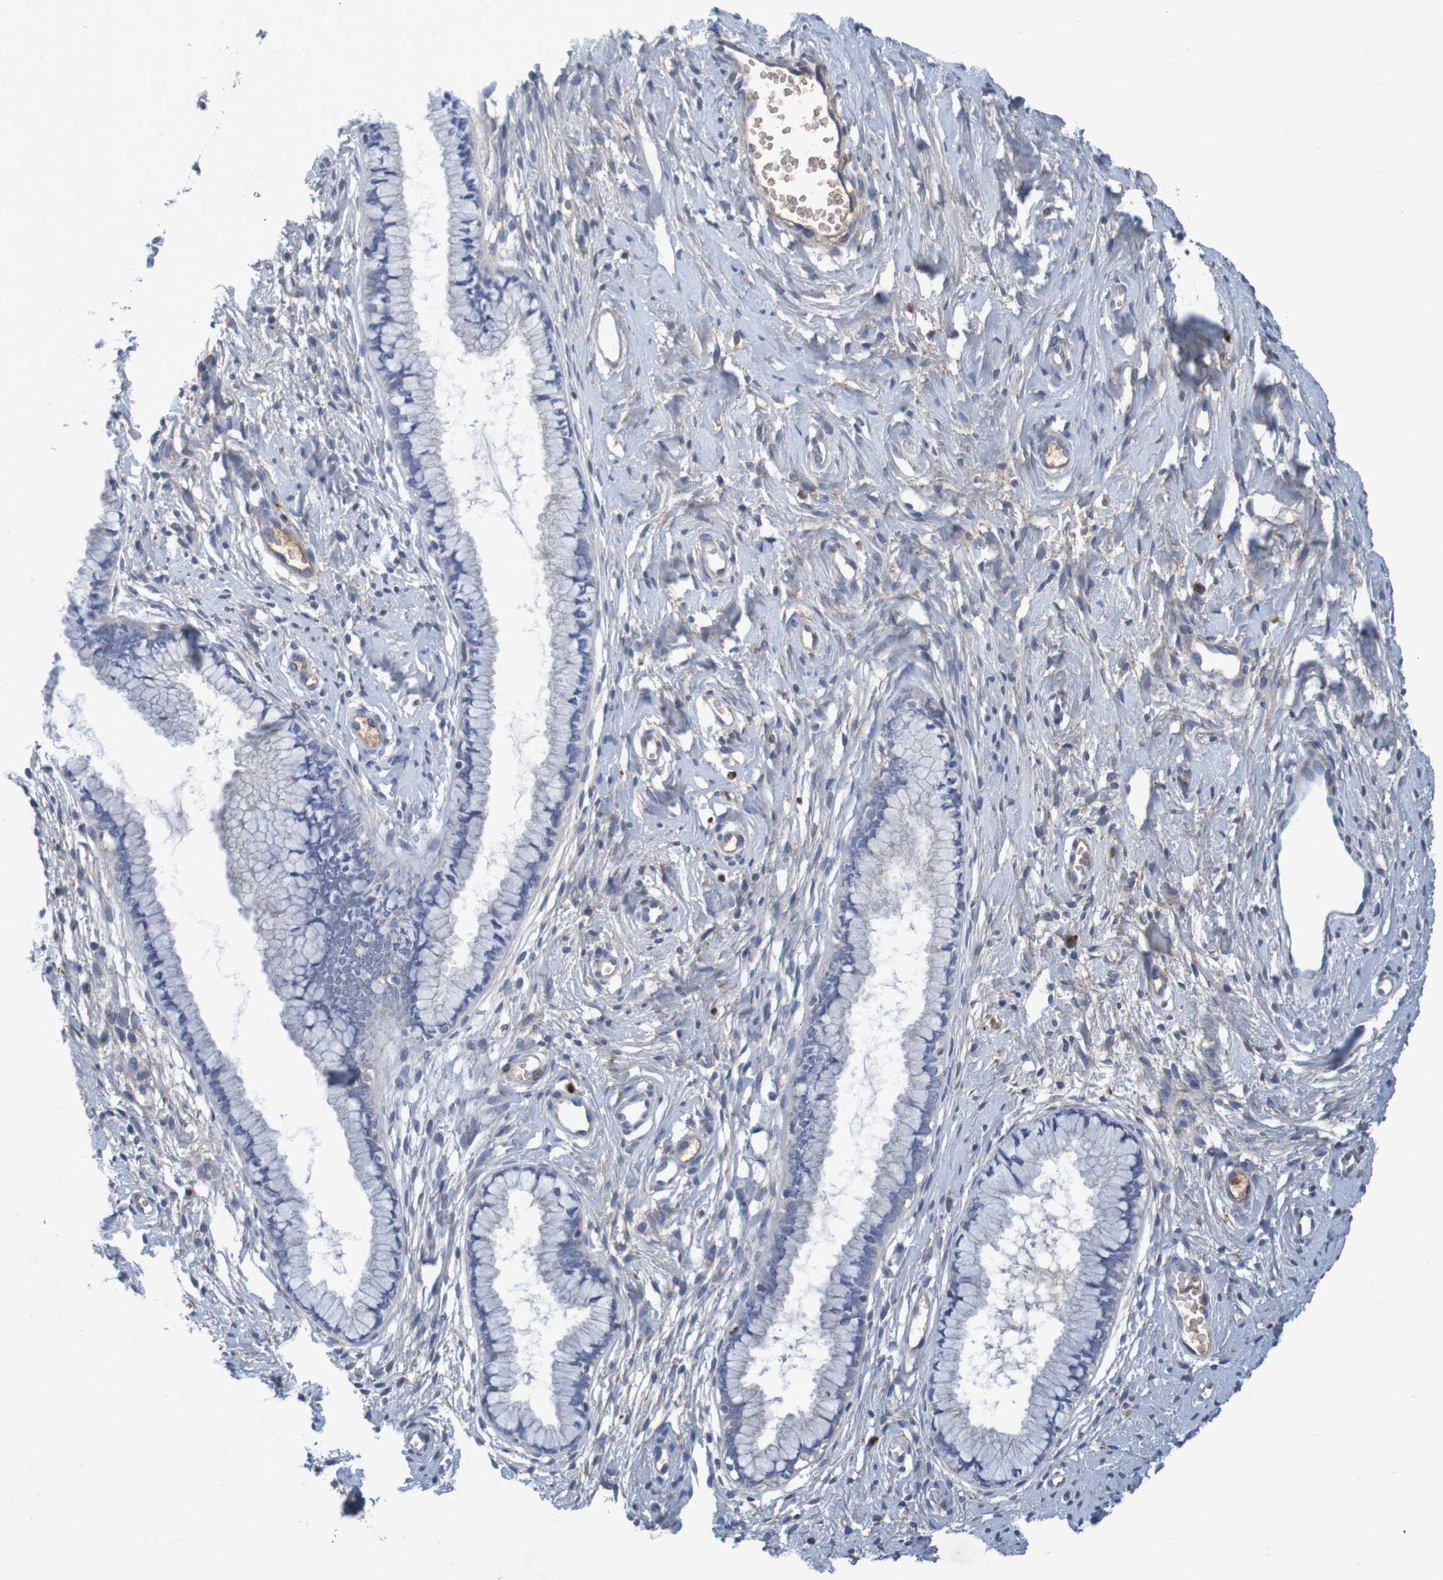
{"staining": {"intensity": "negative", "quantity": "none", "location": "none"}, "tissue": "cervix", "cell_type": "Glandular cells", "image_type": "normal", "snomed": [{"axis": "morphology", "description": "Normal tissue, NOS"}, {"axis": "topography", "description": "Cervix"}], "caption": "Glandular cells show no significant protein expression in normal cervix.", "gene": "LTA", "patient": {"sex": "female", "age": 65}}